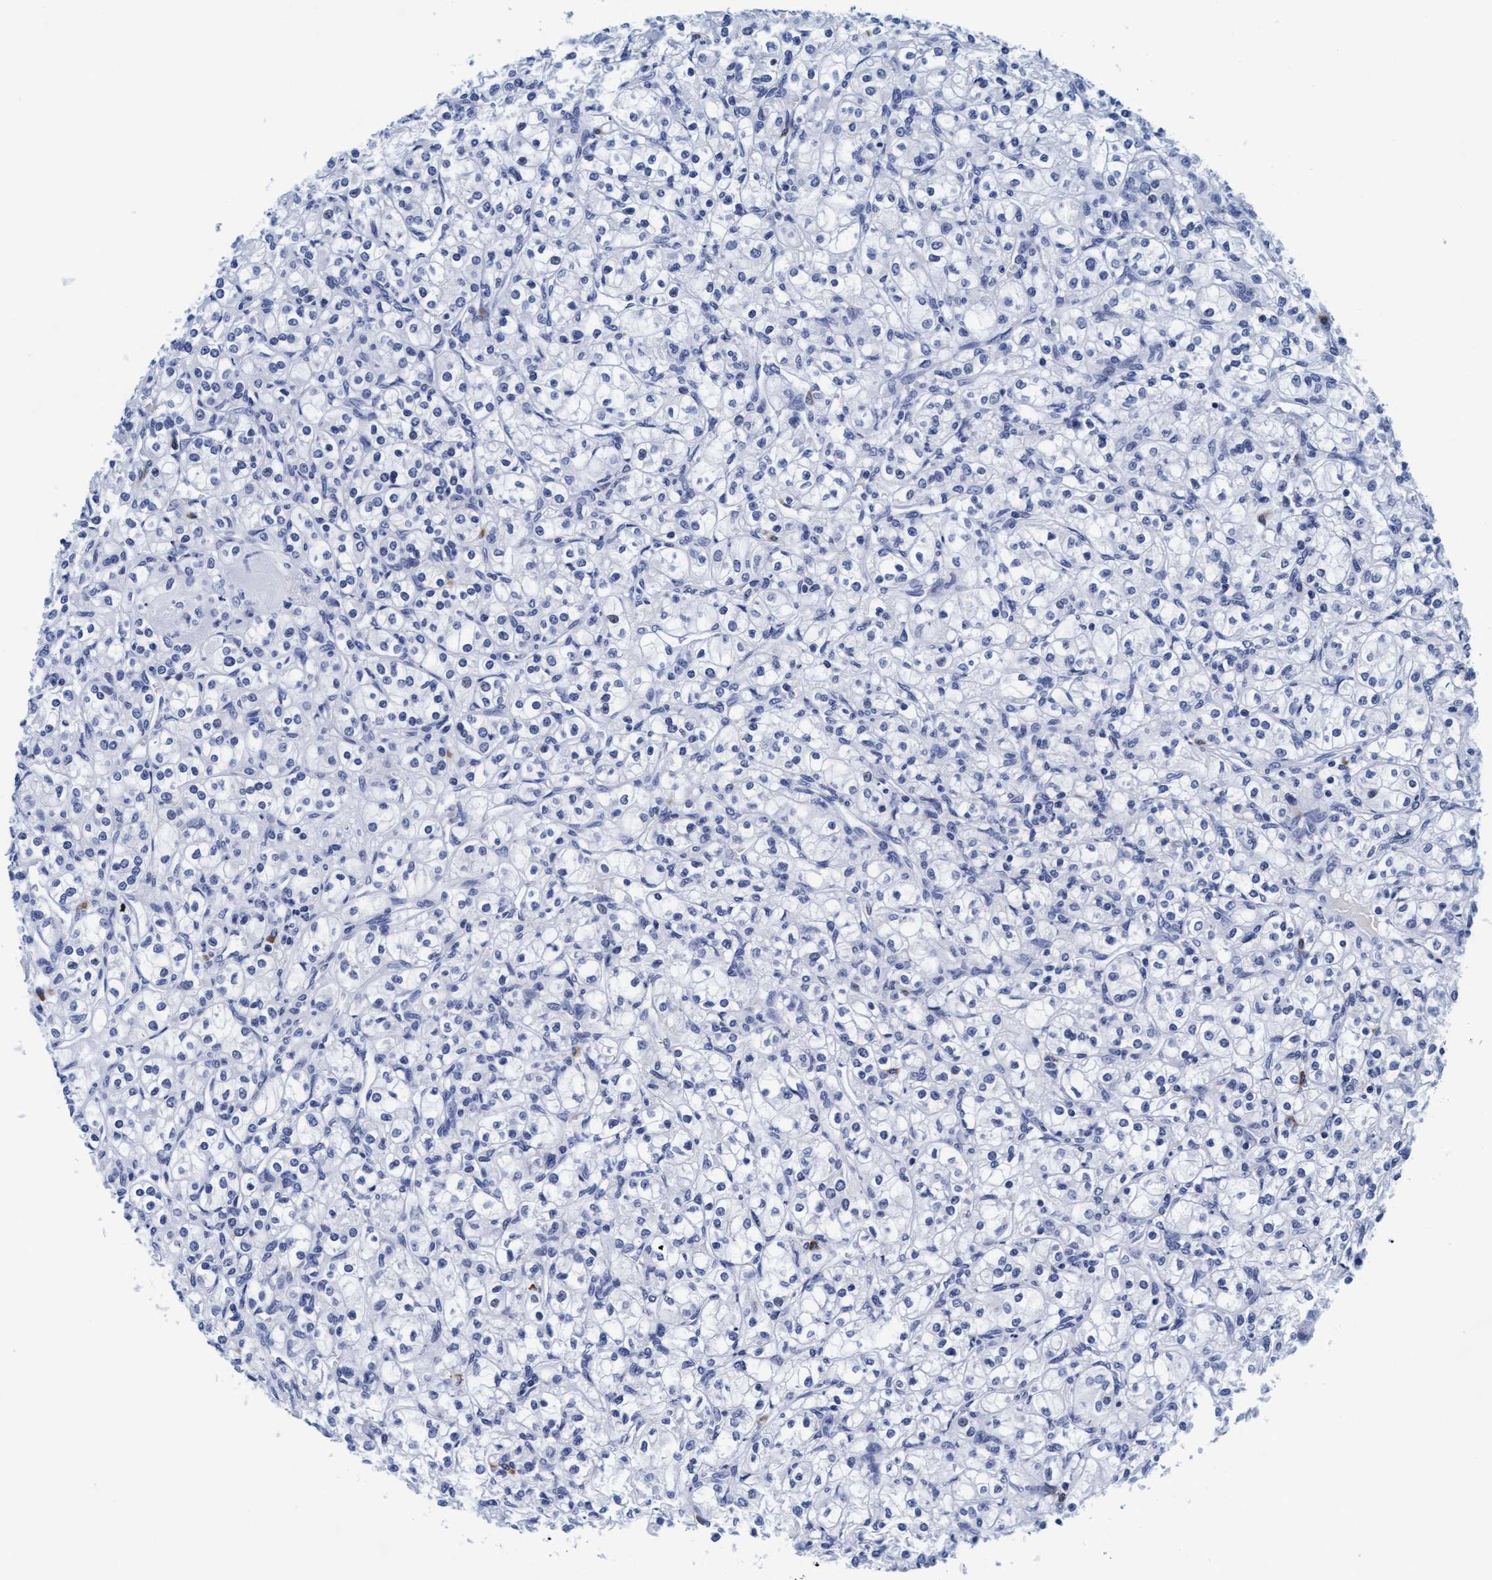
{"staining": {"intensity": "negative", "quantity": "none", "location": "none"}, "tissue": "renal cancer", "cell_type": "Tumor cells", "image_type": "cancer", "snomed": [{"axis": "morphology", "description": "Adenocarcinoma, NOS"}, {"axis": "topography", "description": "Kidney"}], "caption": "The immunohistochemistry (IHC) histopathology image has no significant expression in tumor cells of renal cancer tissue.", "gene": "ARSG", "patient": {"sex": "male", "age": 77}}